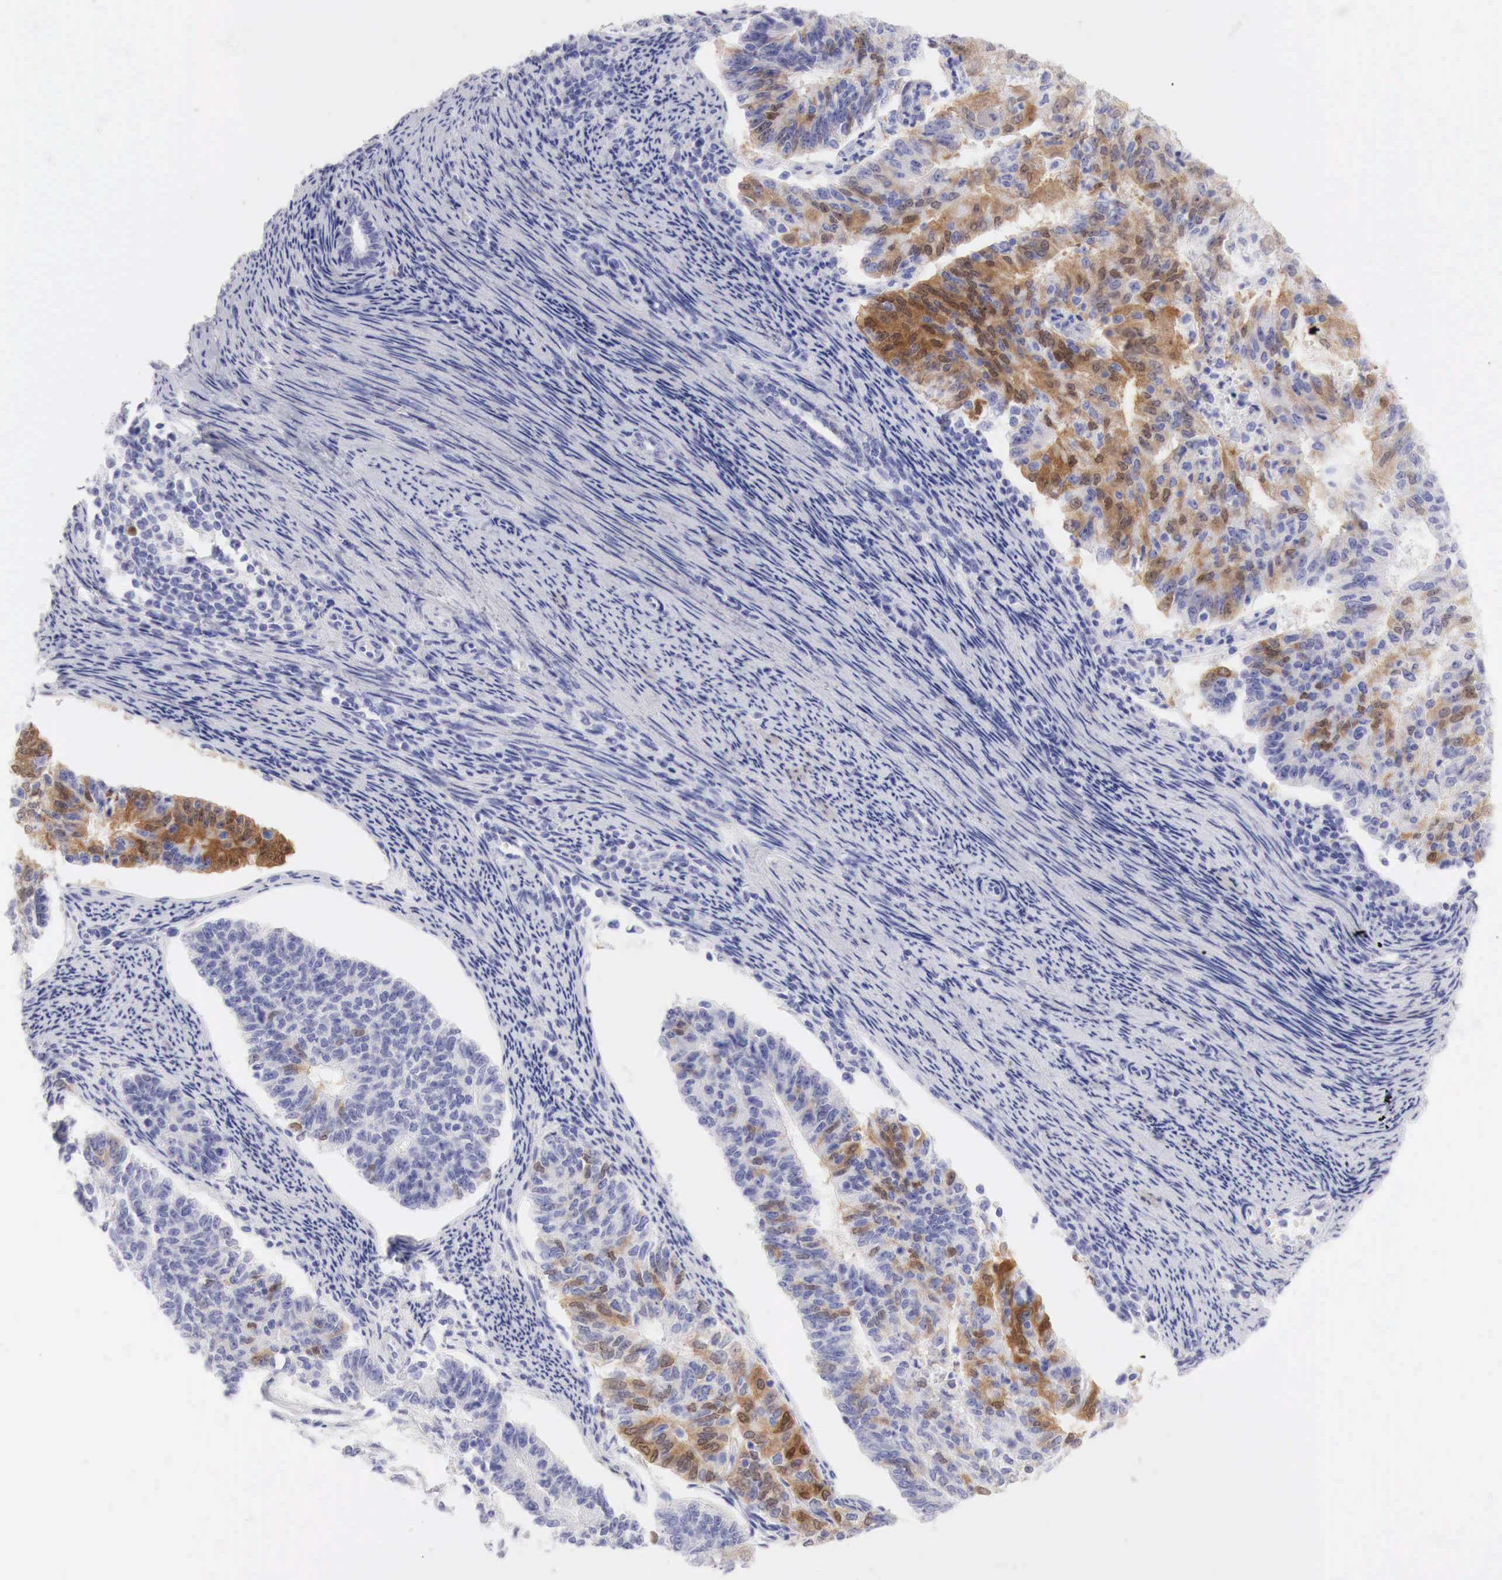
{"staining": {"intensity": "moderate", "quantity": "25%-75%", "location": "cytoplasmic/membranous"}, "tissue": "endometrial cancer", "cell_type": "Tumor cells", "image_type": "cancer", "snomed": [{"axis": "morphology", "description": "Adenocarcinoma, NOS"}, {"axis": "topography", "description": "Endometrium"}], "caption": "Endometrial cancer (adenocarcinoma) was stained to show a protein in brown. There is medium levels of moderate cytoplasmic/membranous staining in approximately 25%-75% of tumor cells.", "gene": "CDKN2A", "patient": {"sex": "female", "age": 56}}